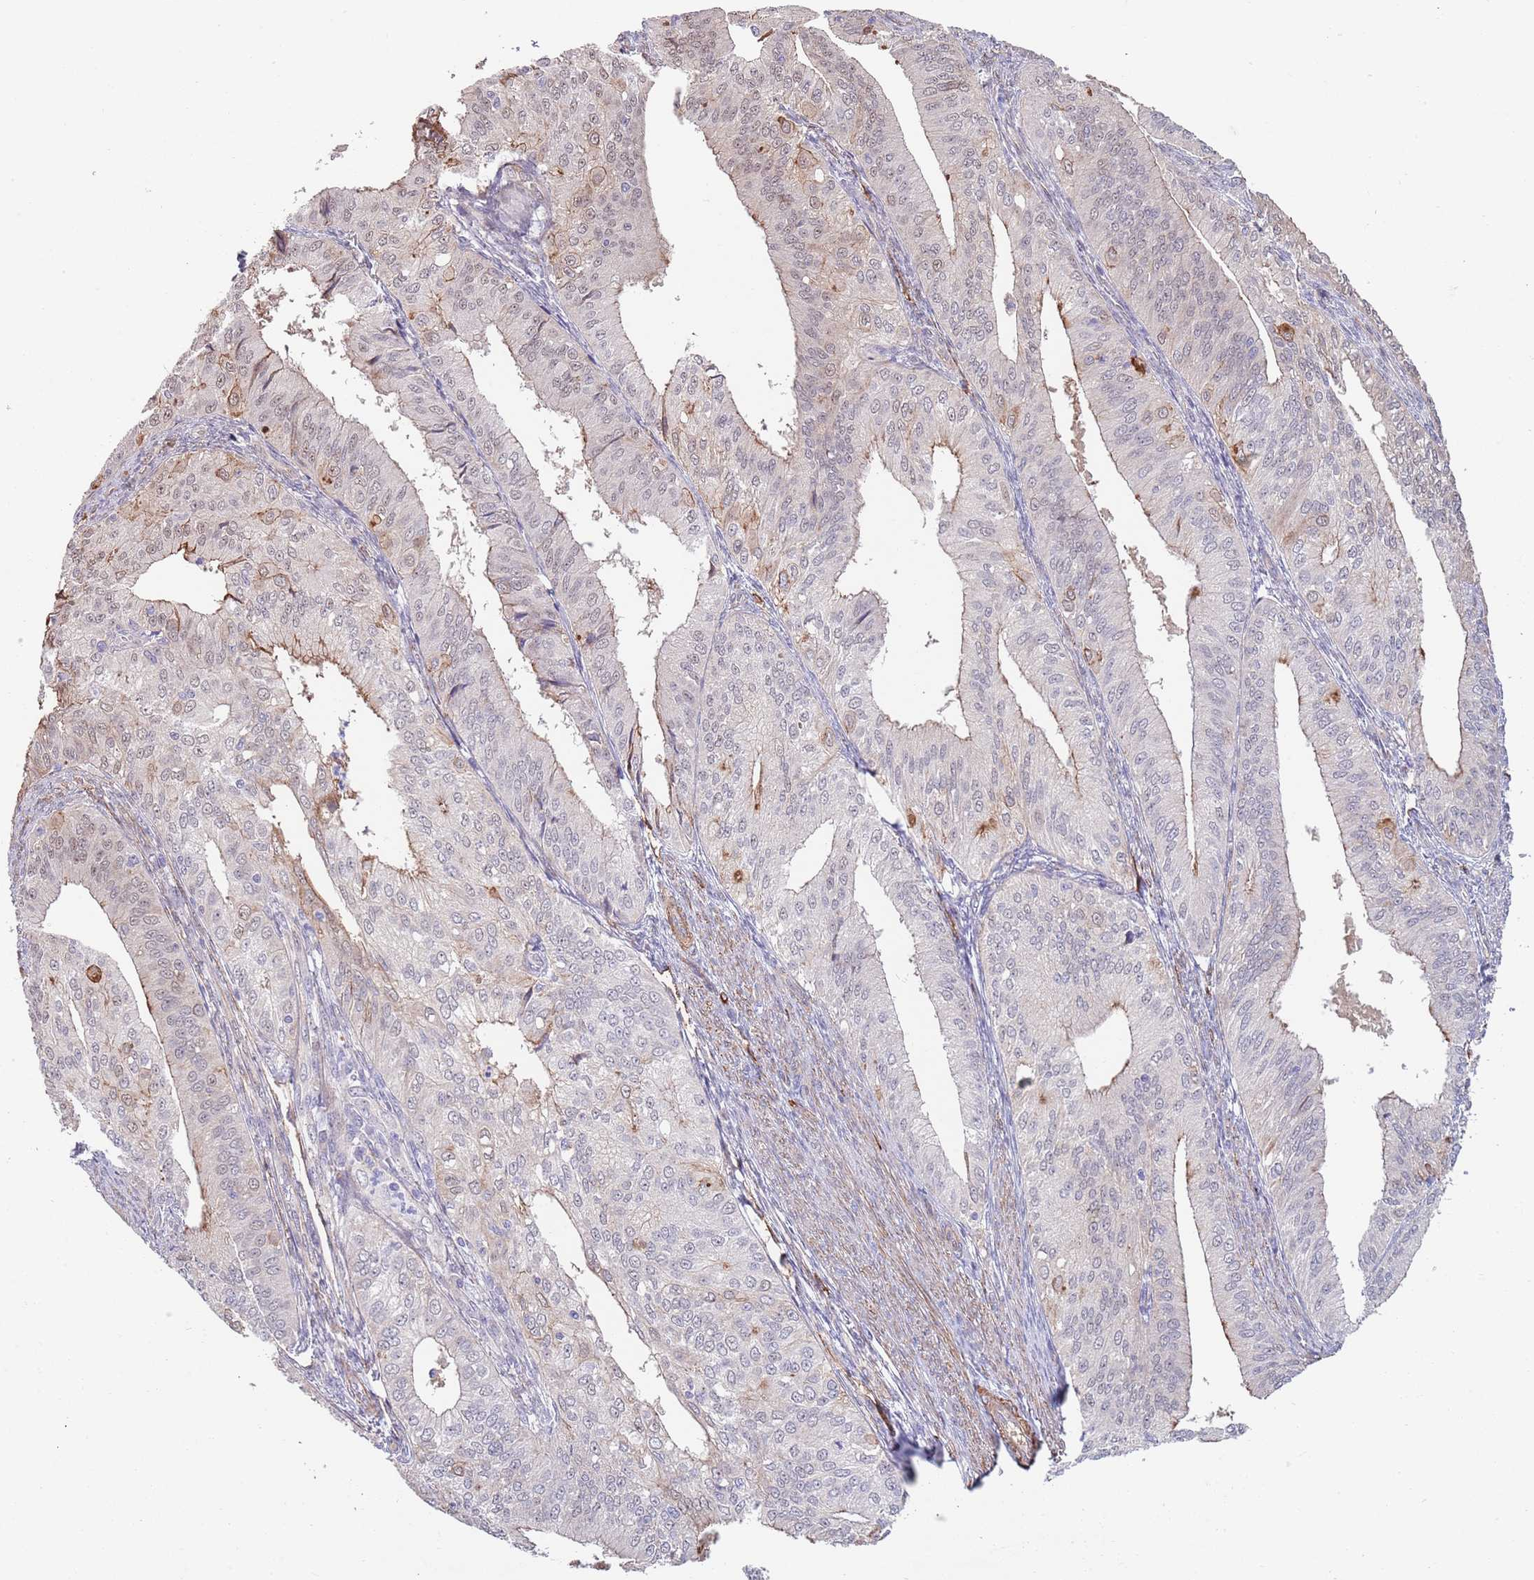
{"staining": {"intensity": "moderate", "quantity": "25%-75%", "location": "nuclear"}, "tissue": "endometrial cancer", "cell_type": "Tumor cells", "image_type": "cancer", "snomed": [{"axis": "morphology", "description": "Adenocarcinoma, NOS"}, {"axis": "topography", "description": "Endometrium"}], "caption": "Immunohistochemical staining of human adenocarcinoma (endometrial) shows medium levels of moderate nuclear expression in about 25%-75% of tumor cells.", "gene": "BPNT1", "patient": {"sex": "female", "age": 50}}